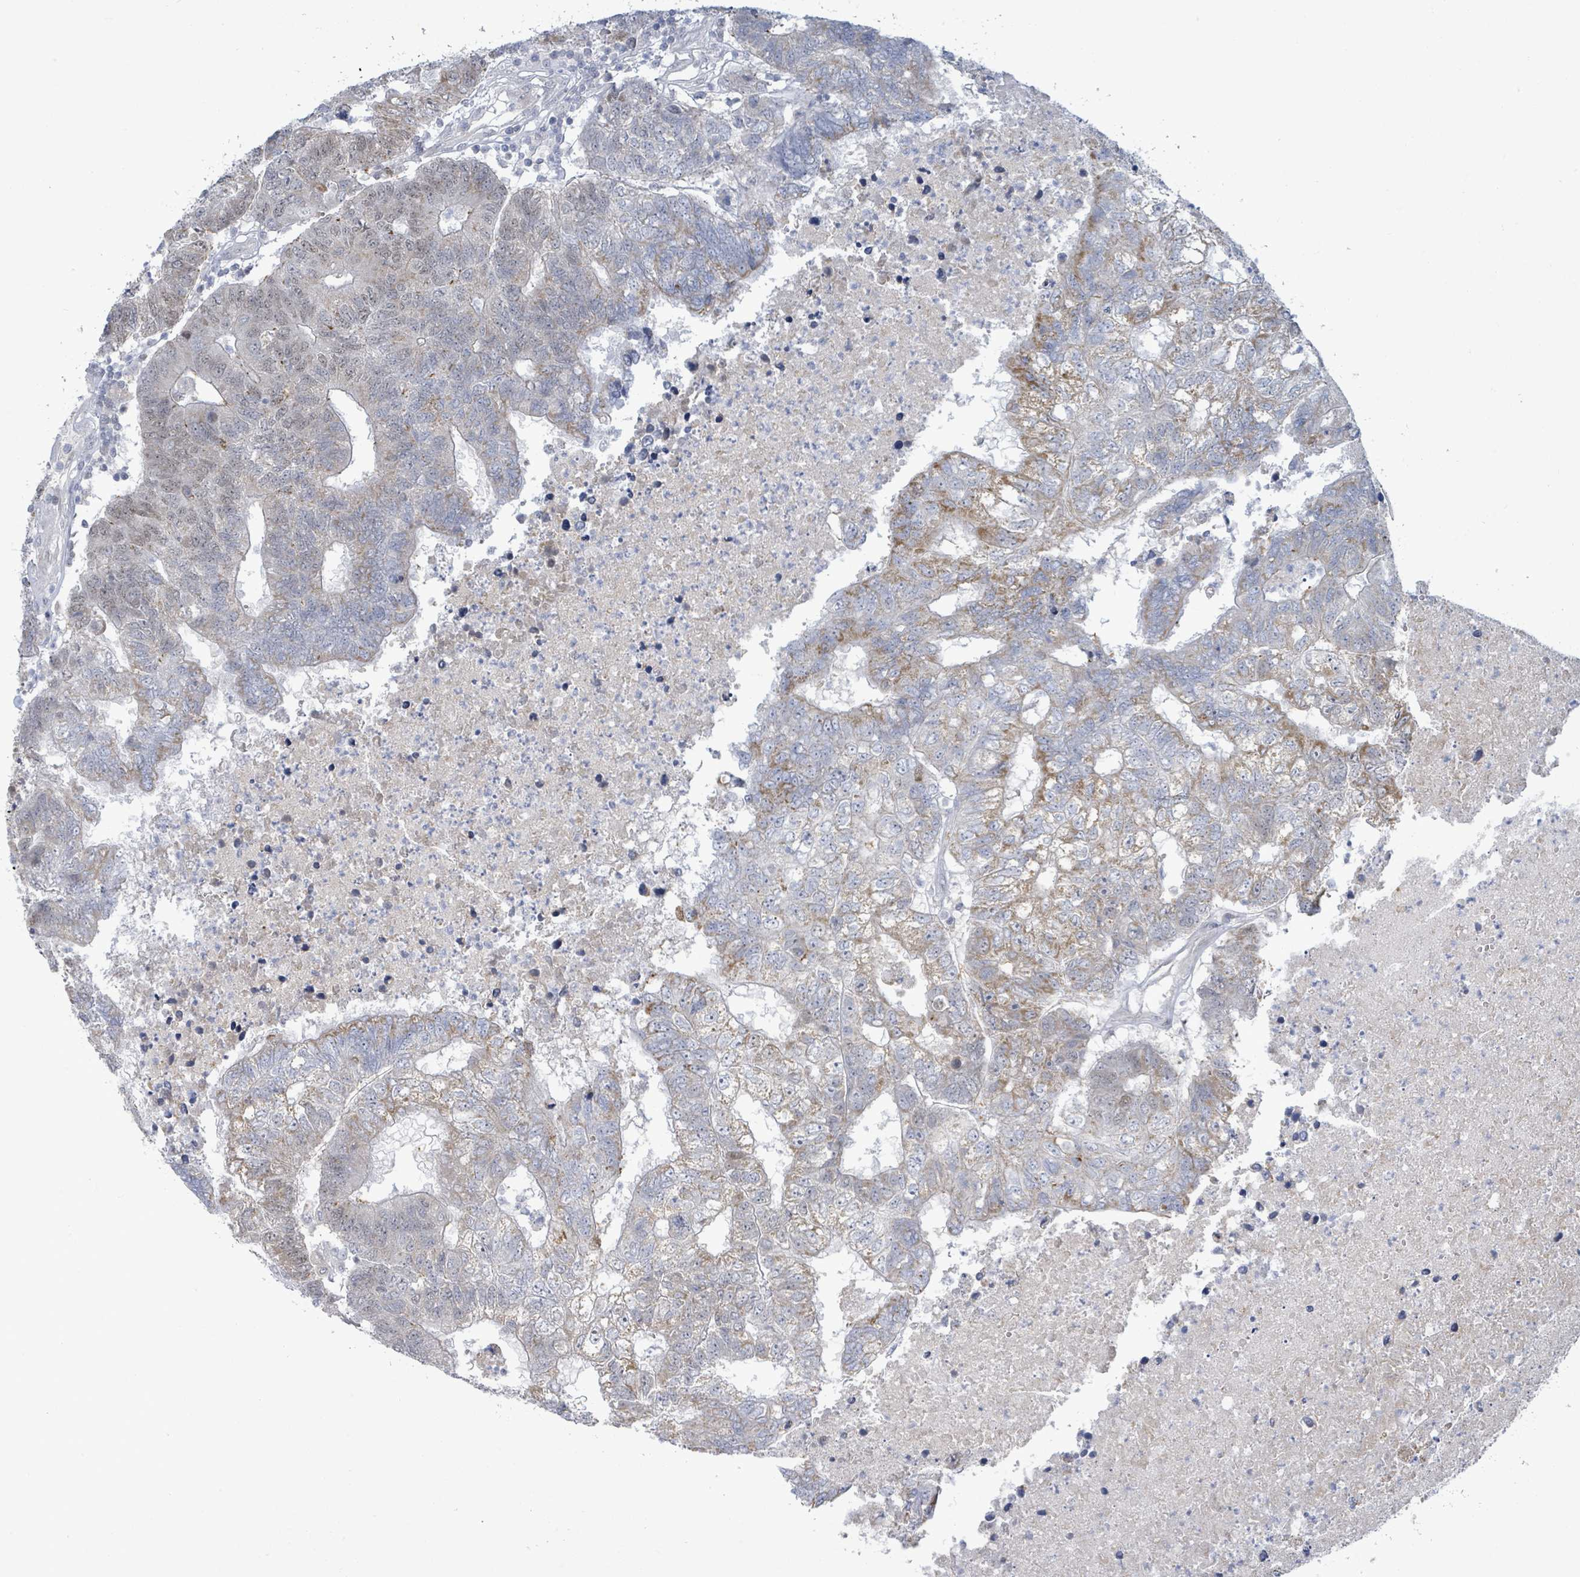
{"staining": {"intensity": "moderate", "quantity": "25%-75%", "location": "cytoplasmic/membranous,nuclear"}, "tissue": "colorectal cancer", "cell_type": "Tumor cells", "image_type": "cancer", "snomed": [{"axis": "morphology", "description": "Adenocarcinoma, NOS"}, {"axis": "topography", "description": "Colon"}], "caption": "This photomicrograph exhibits colorectal adenocarcinoma stained with IHC to label a protein in brown. The cytoplasmic/membranous and nuclear of tumor cells show moderate positivity for the protein. Nuclei are counter-stained blue.", "gene": "ZFPM1", "patient": {"sex": "female", "age": 48}}